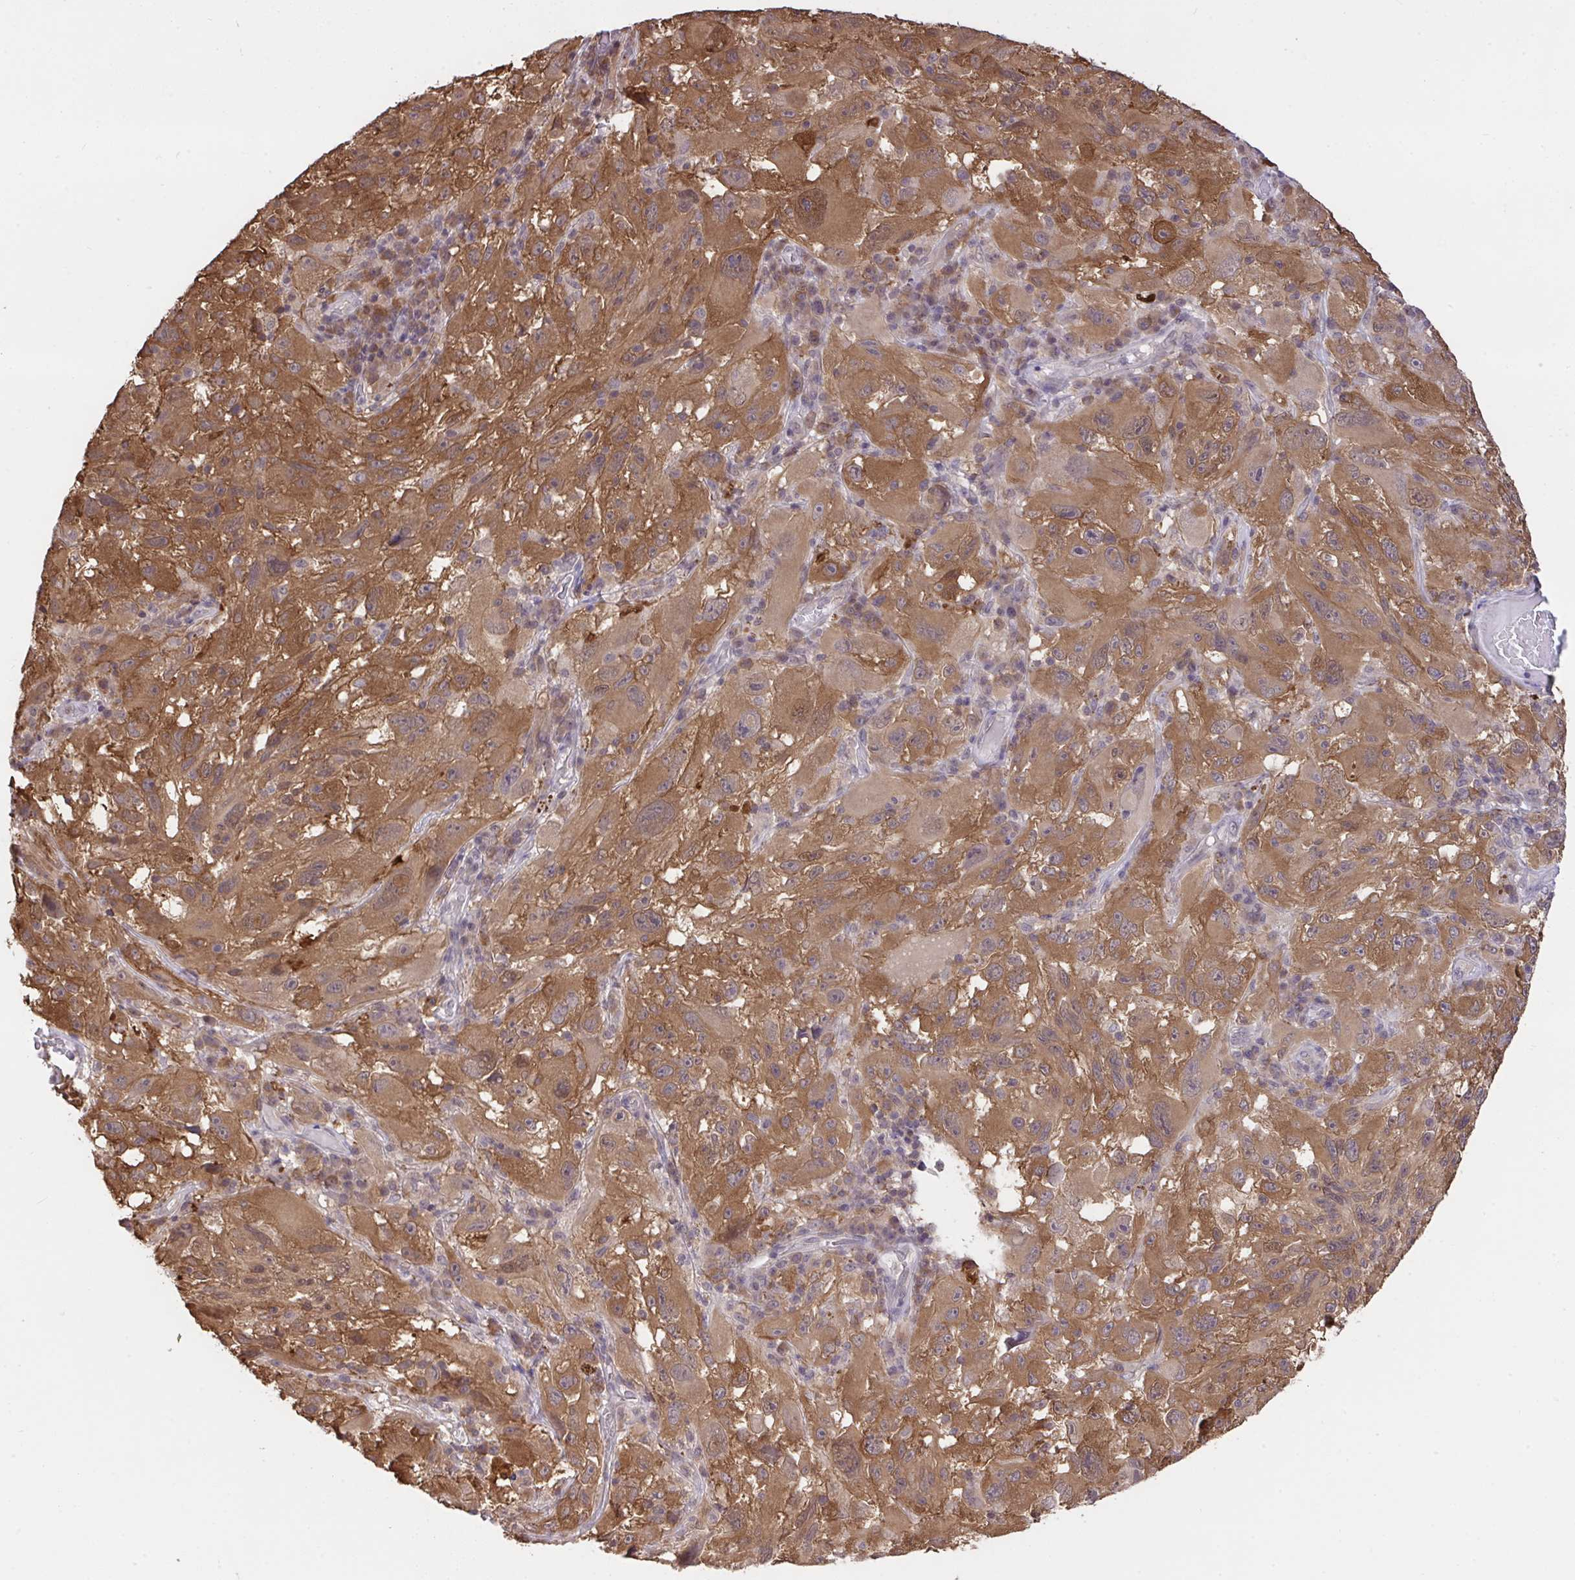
{"staining": {"intensity": "moderate", "quantity": ">75%", "location": "cytoplasmic/membranous"}, "tissue": "melanoma", "cell_type": "Tumor cells", "image_type": "cancer", "snomed": [{"axis": "morphology", "description": "Malignant melanoma, NOS"}, {"axis": "topography", "description": "Skin"}], "caption": "An immunohistochemistry photomicrograph of neoplastic tissue is shown. Protein staining in brown labels moderate cytoplasmic/membranous positivity in melanoma within tumor cells.", "gene": "C12orf57", "patient": {"sex": "female", "age": 71}}